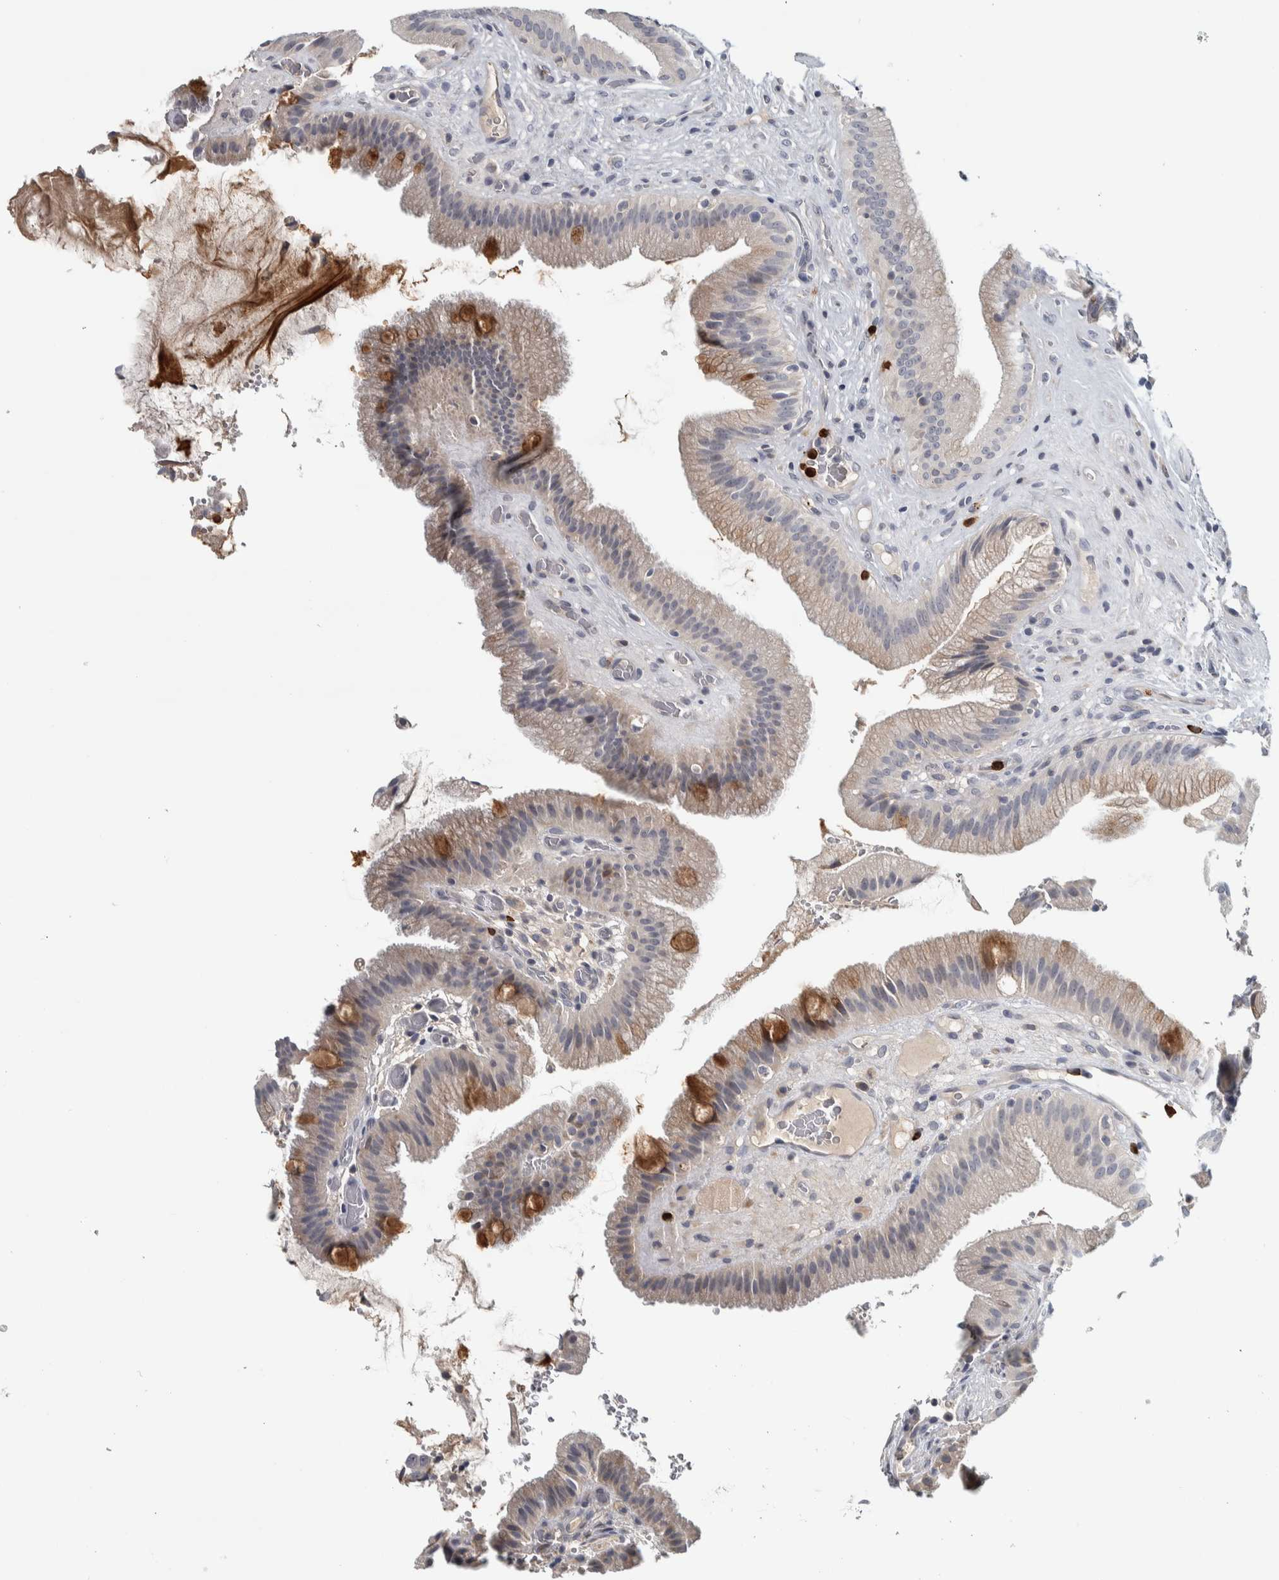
{"staining": {"intensity": "moderate", "quantity": "<25%", "location": "cytoplasmic/membranous"}, "tissue": "gallbladder", "cell_type": "Glandular cells", "image_type": "normal", "snomed": [{"axis": "morphology", "description": "Normal tissue, NOS"}, {"axis": "topography", "description": "Gallbladder"}], "caption": "A low amount of moderate cytoplasmic/membranous expression is appreciated in approximately <25% of glandular cells in unremarkable gallbladder.", "gene": "ADPRM", "patient": {"sex": "male", "age": 49}}